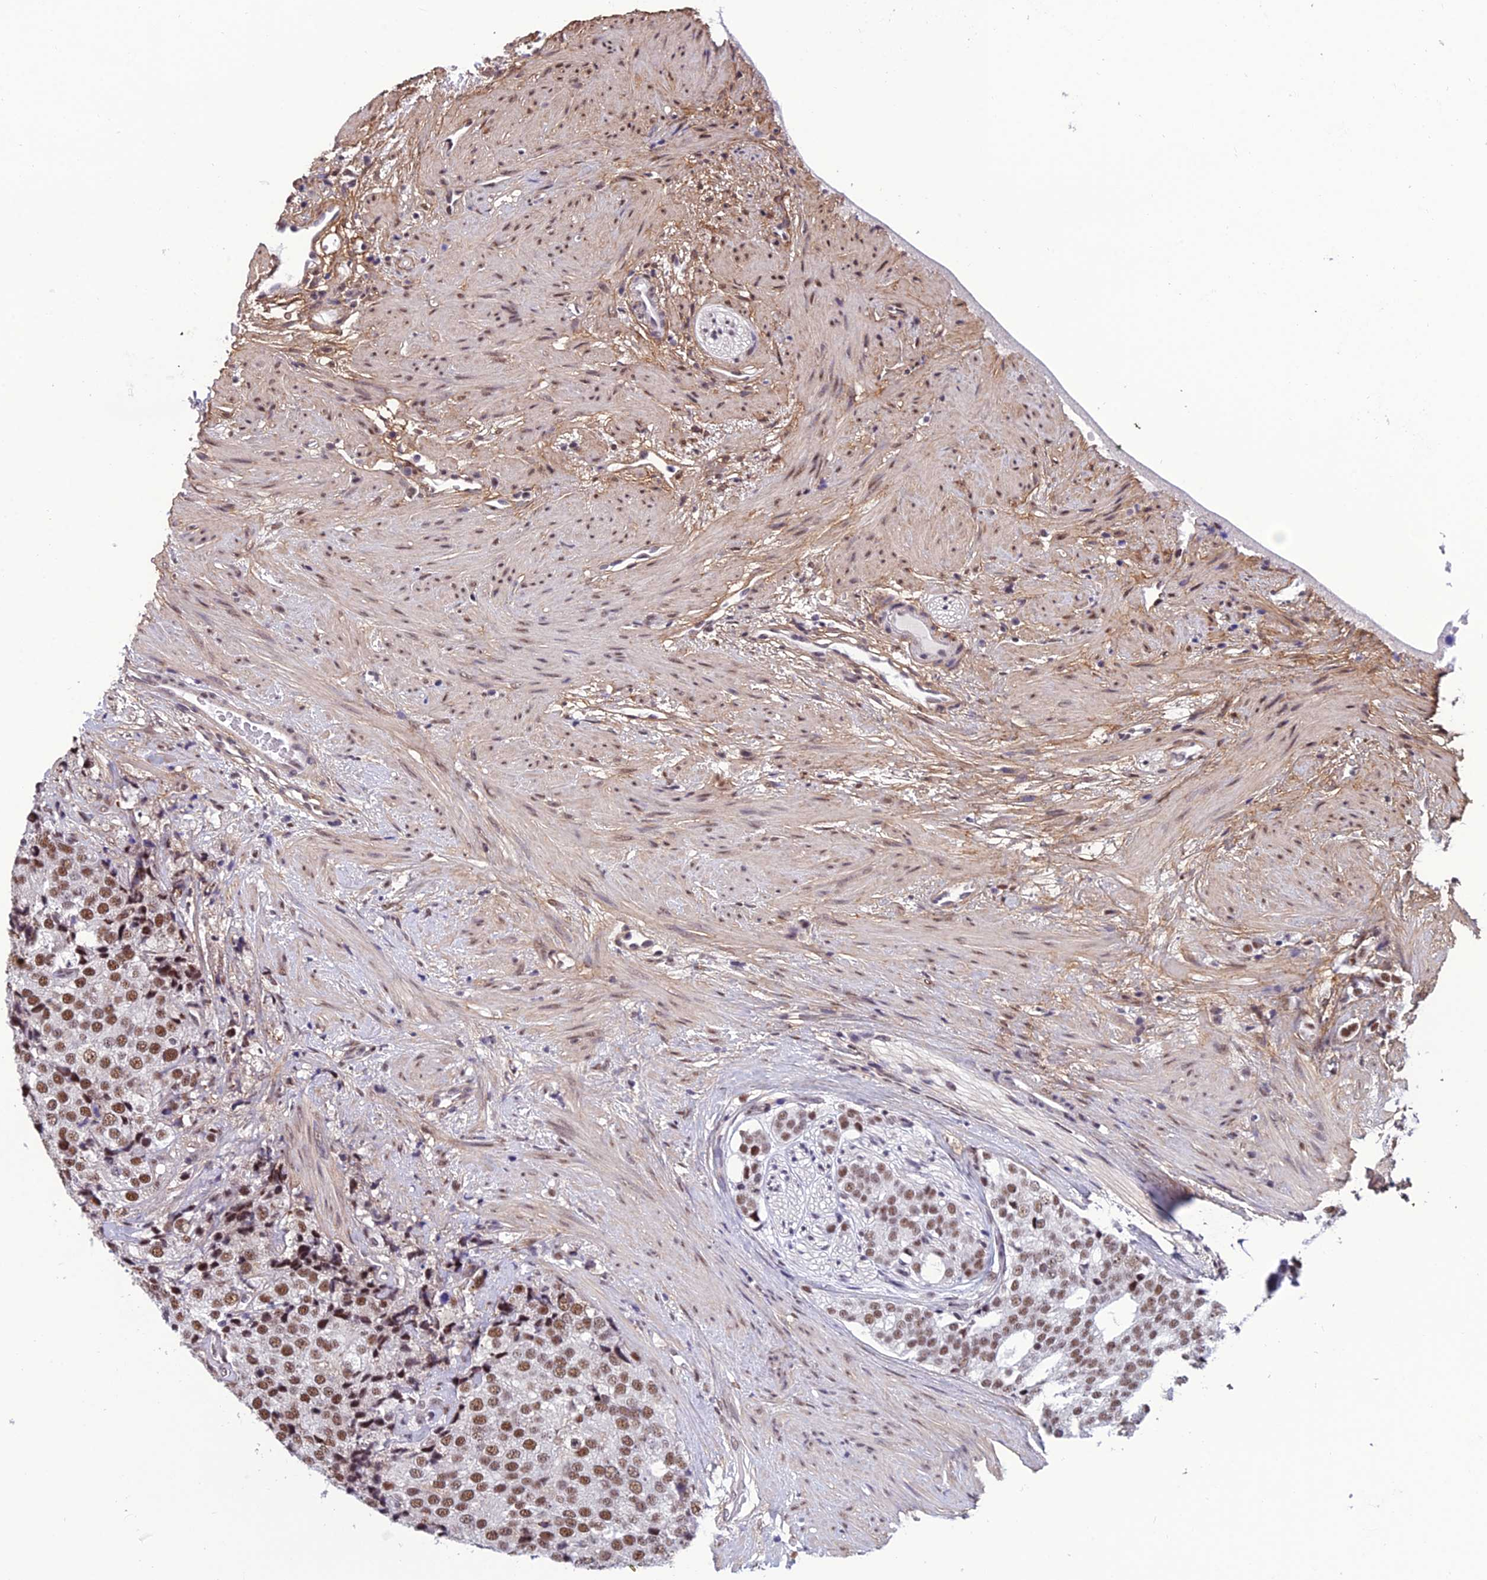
{"staining": {"intensity": "moderate", "quantity": ">75%", "location": "nuclear"}, "tissue": "prostate cancer", "cell_type": "Tumor cells", "image_type": "cancer", "snomed": [{"axis": "morphology", "description": "Adenocarcinoma, High grade"}, {"axis": "topography", "description": "Prostate"}], "caption": "Prostate cancer was stained to show a protein in brown. There is medium levels of moderate nuclear positivity in approximately >75% of tumor cells.", "gene": "RSRC1", "patient": {"sex": "male", "age": 49}}